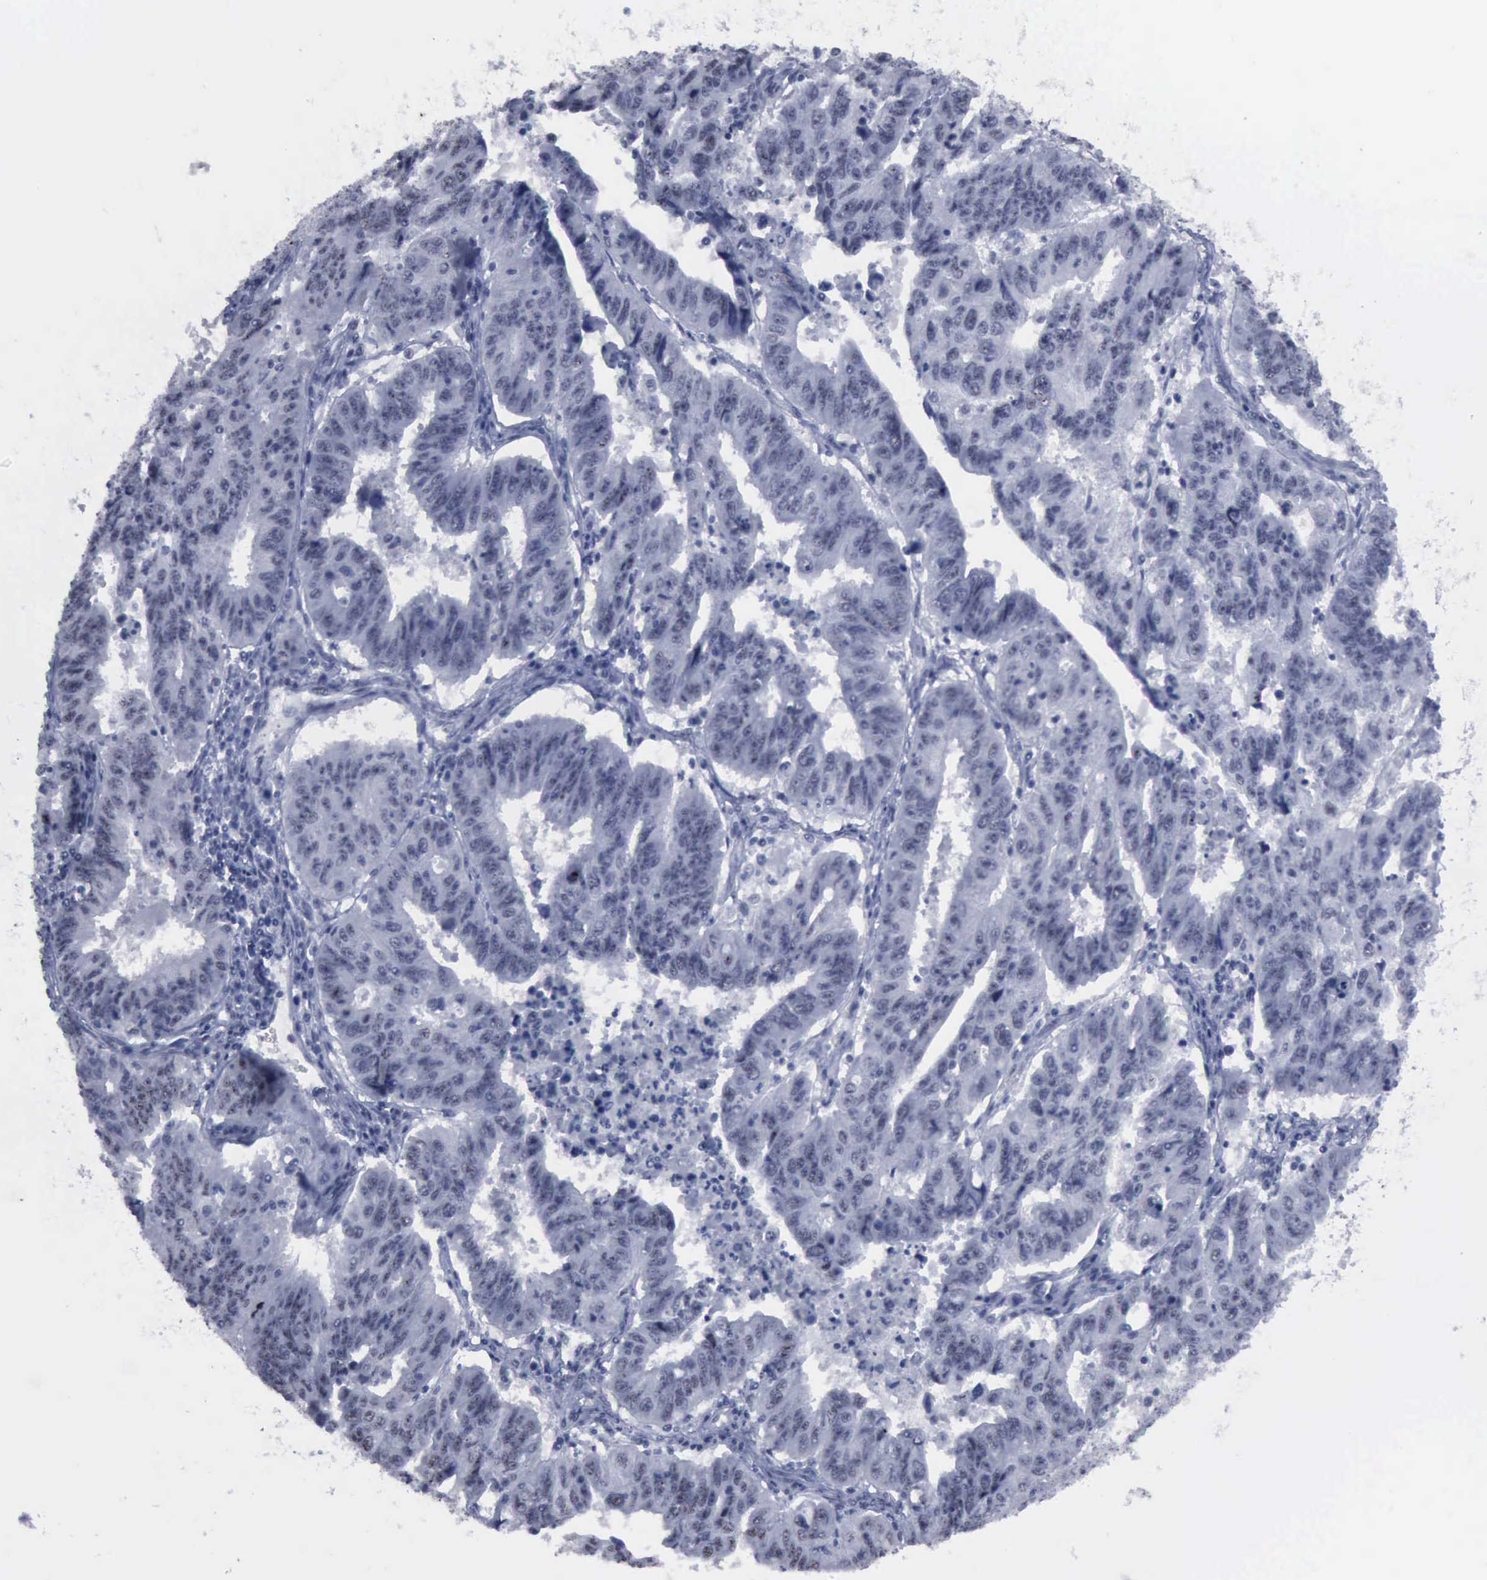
{"staining": {"intensity": "negative", "quantity": "none", "location": "none"}, "tissue": "endometrial cancer", "cell_type": "Tumor cells", "image_type": "cancer", "snomed": [{"axis": "morphology", "description": "Adenocarcinoma, NOS"}, {"axis": "topography", "description": "Endometrium"}], "caption": "Immunohistochemistry image of neoplastic tissue: endometrial adenocarcinoma stained with DAB (3,3'-diaminobenzidine) displays no significant protein staining in tumor cells.", "gene": "BRD1", "patient": {"sex": "female", "age": 42}}